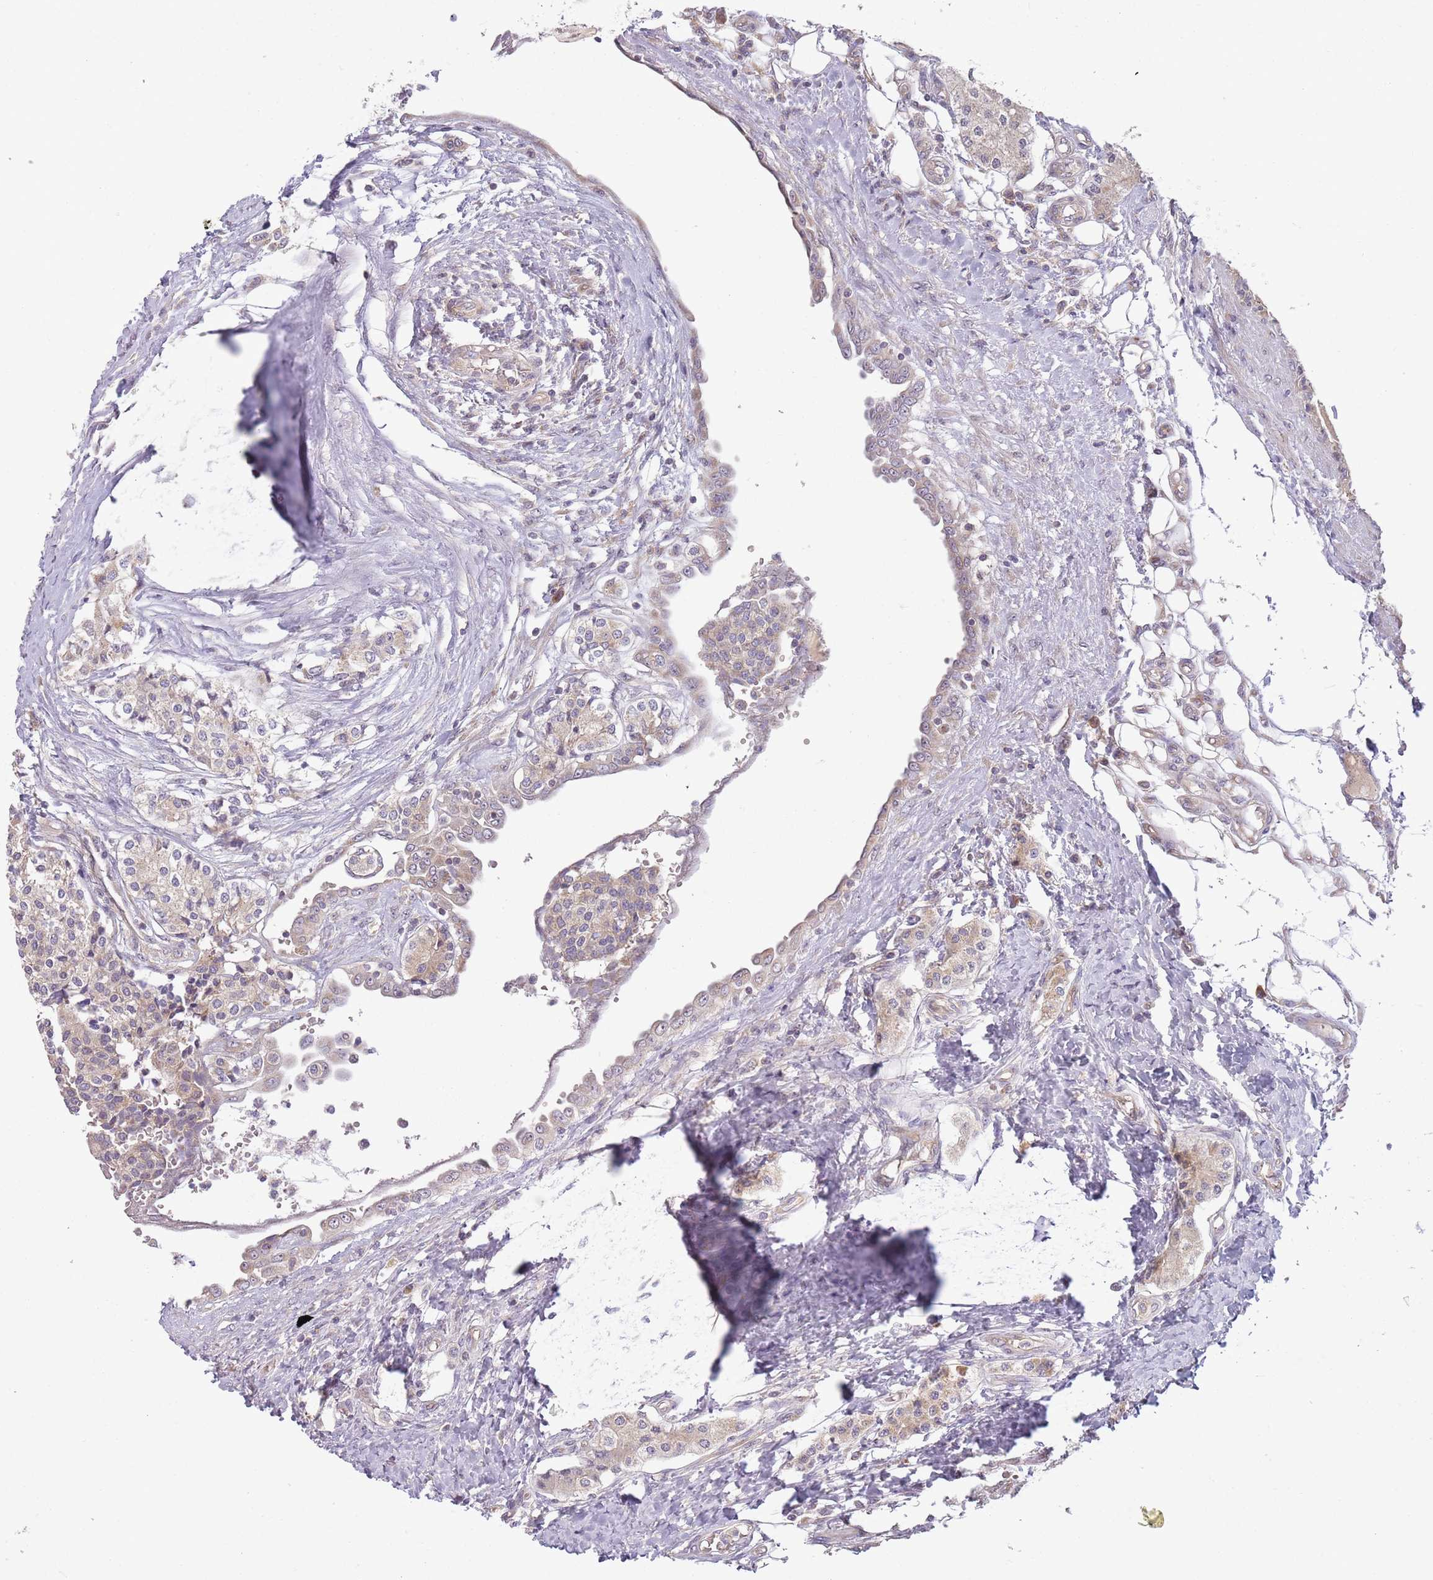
{"staining": {"intensity": "weak", "quantity": "<25%", "location": "cytoplasmic/membranous"}, "tissue": "carcinoid", "cell_type": "Tumor cells", "image_type": "cancer", "snomed": [{"axis": "morphology", "description": "Carcinoid, malignant, NOS"}, {"axis": "topography", "description": "Colon"}], "caption": "Human malignant carcinoid stained for a protein using immunohistochemistry demonstrates no staining in tumor cells.", "gene": "SKOR2", "patient": {"sex": "female", "age": 52}}